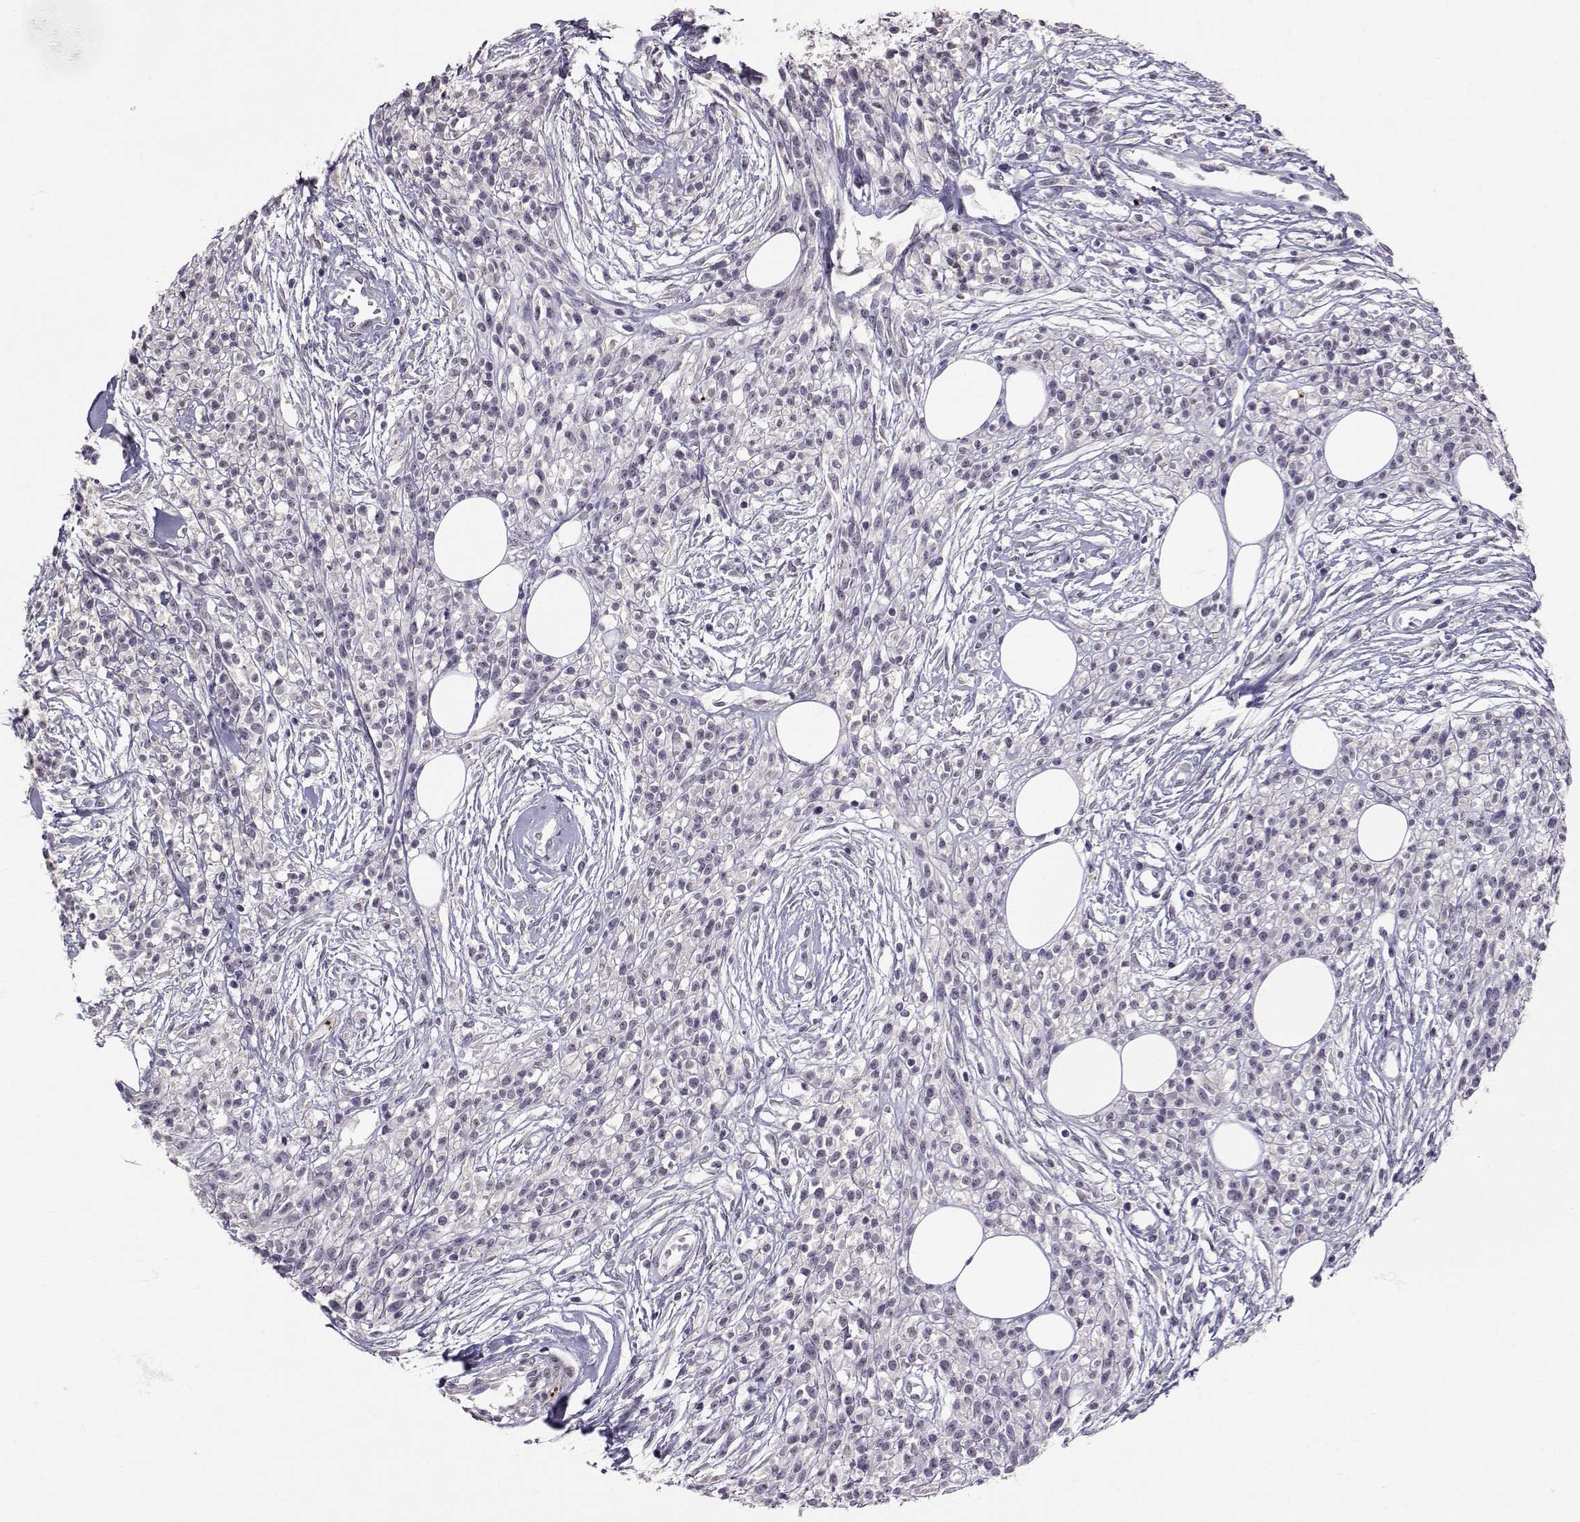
{"staining": {"intensity": "negative", "quantity": "none", "location": "none"}, "tissue": "melanoma", "cell_type": "Tumor cells", "image_type": "cancer", "snomed": [{"axis": "morphology", "description": "Malignant melanoma, NOS"}, {"axis": "topography", "description": "Skin"}, {"axis": "topography", "description": "Skin of trunk"}], "caption": "DAB (3,3'-diaminobenzidine) immunohistochemical staining of melanoma reveals no significant staining in tumor cells.", "gene": "SLC6A3", "patient": {"sex": "male", "age": 74}}